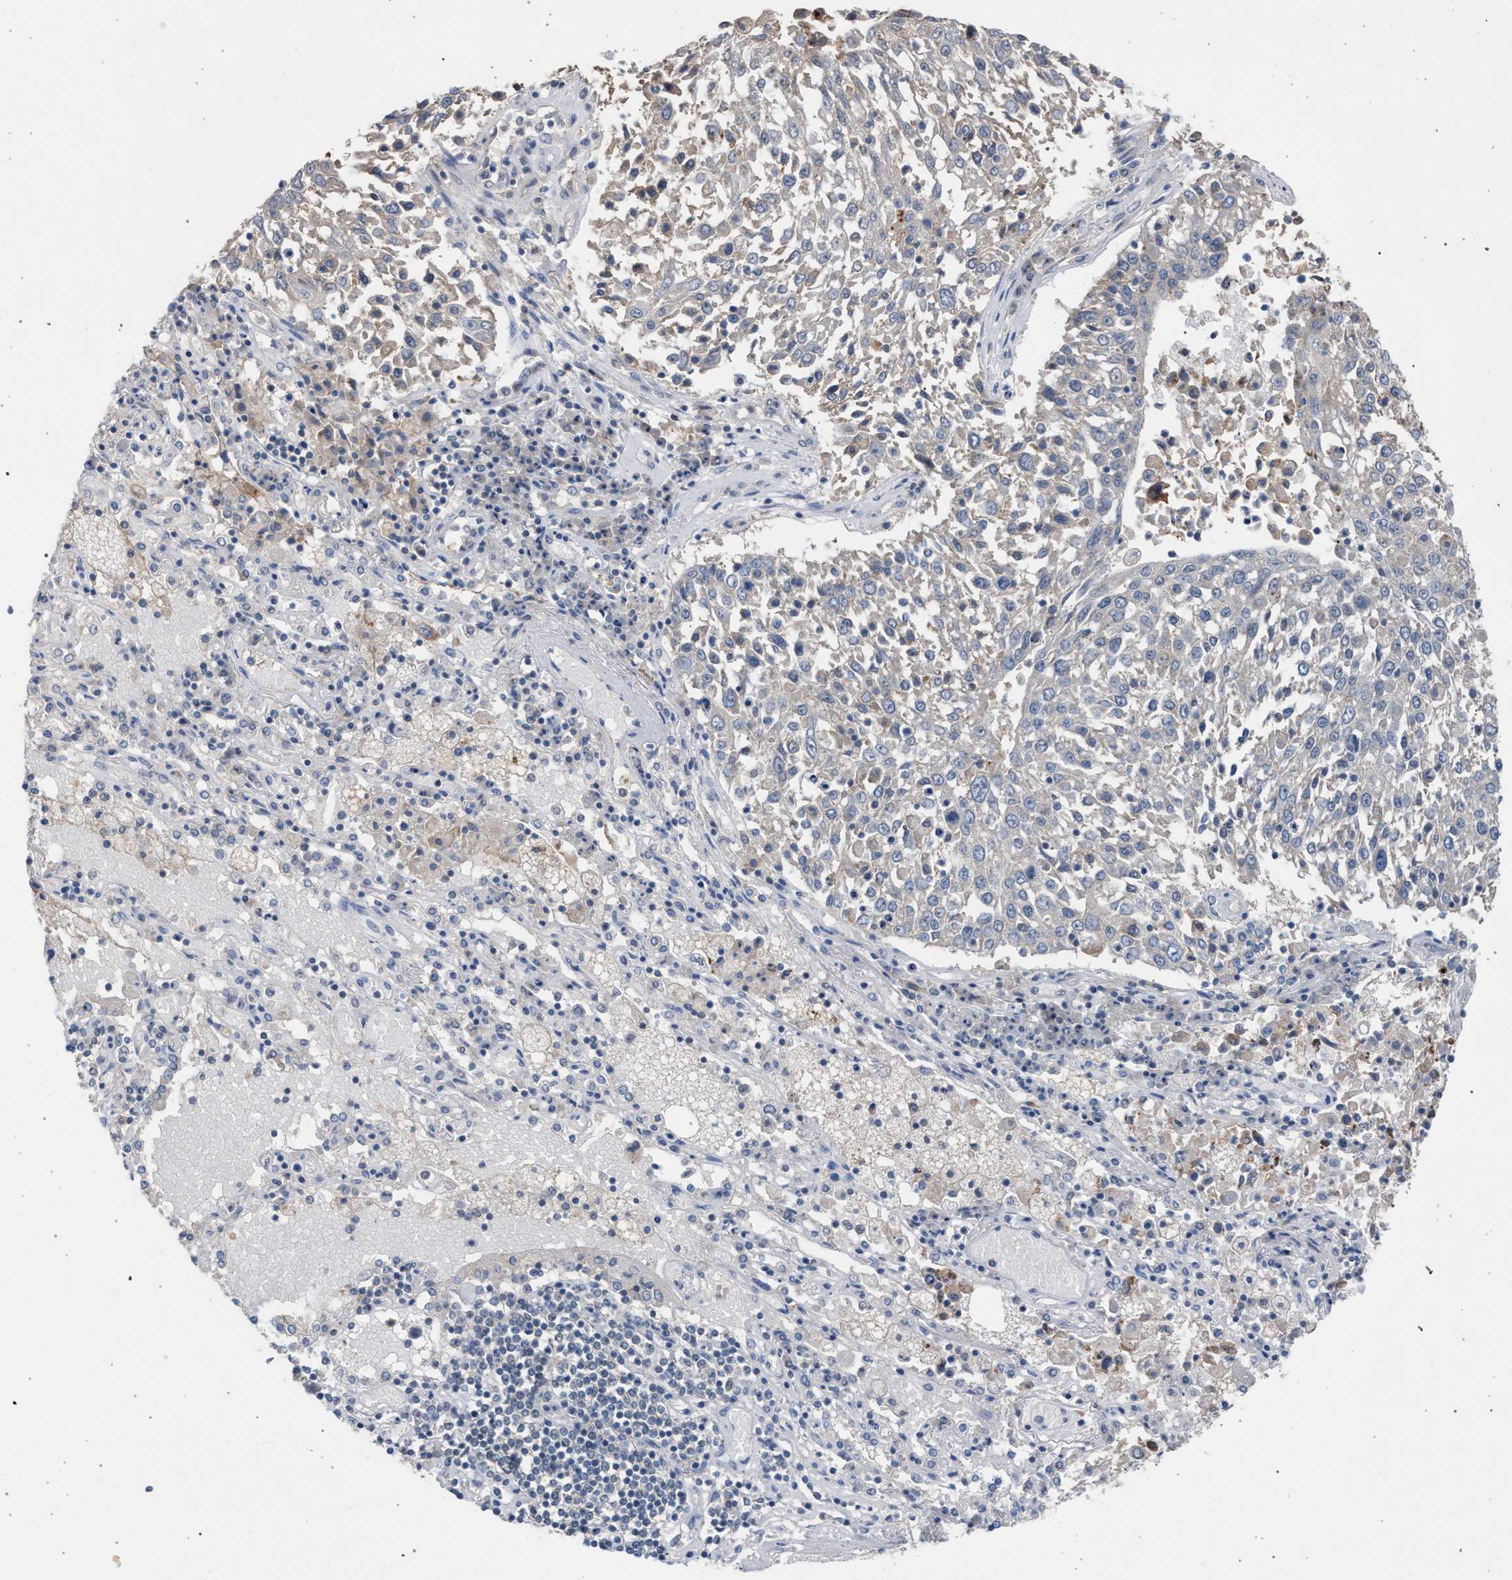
{"staining": {"intensity": "negative", "quantity": "none", "location": "none"}, "tissue": "lung cancer", "cell_type": "Tumor cells", "image_type": "cancer", "snomed": [{"axis": "morphology", "description": "Squamous cell carcinoma, NOS"}, {"axis": "topography", "description": "Lung"}], "caption": "The immunohistochemistry (IHC) photomicrograph has no significant positivity in tumor cells of lung squamous cell carcinoma tissue.", "gene": "TECPR1", "patient": {"sex": "male", "age": 65}}